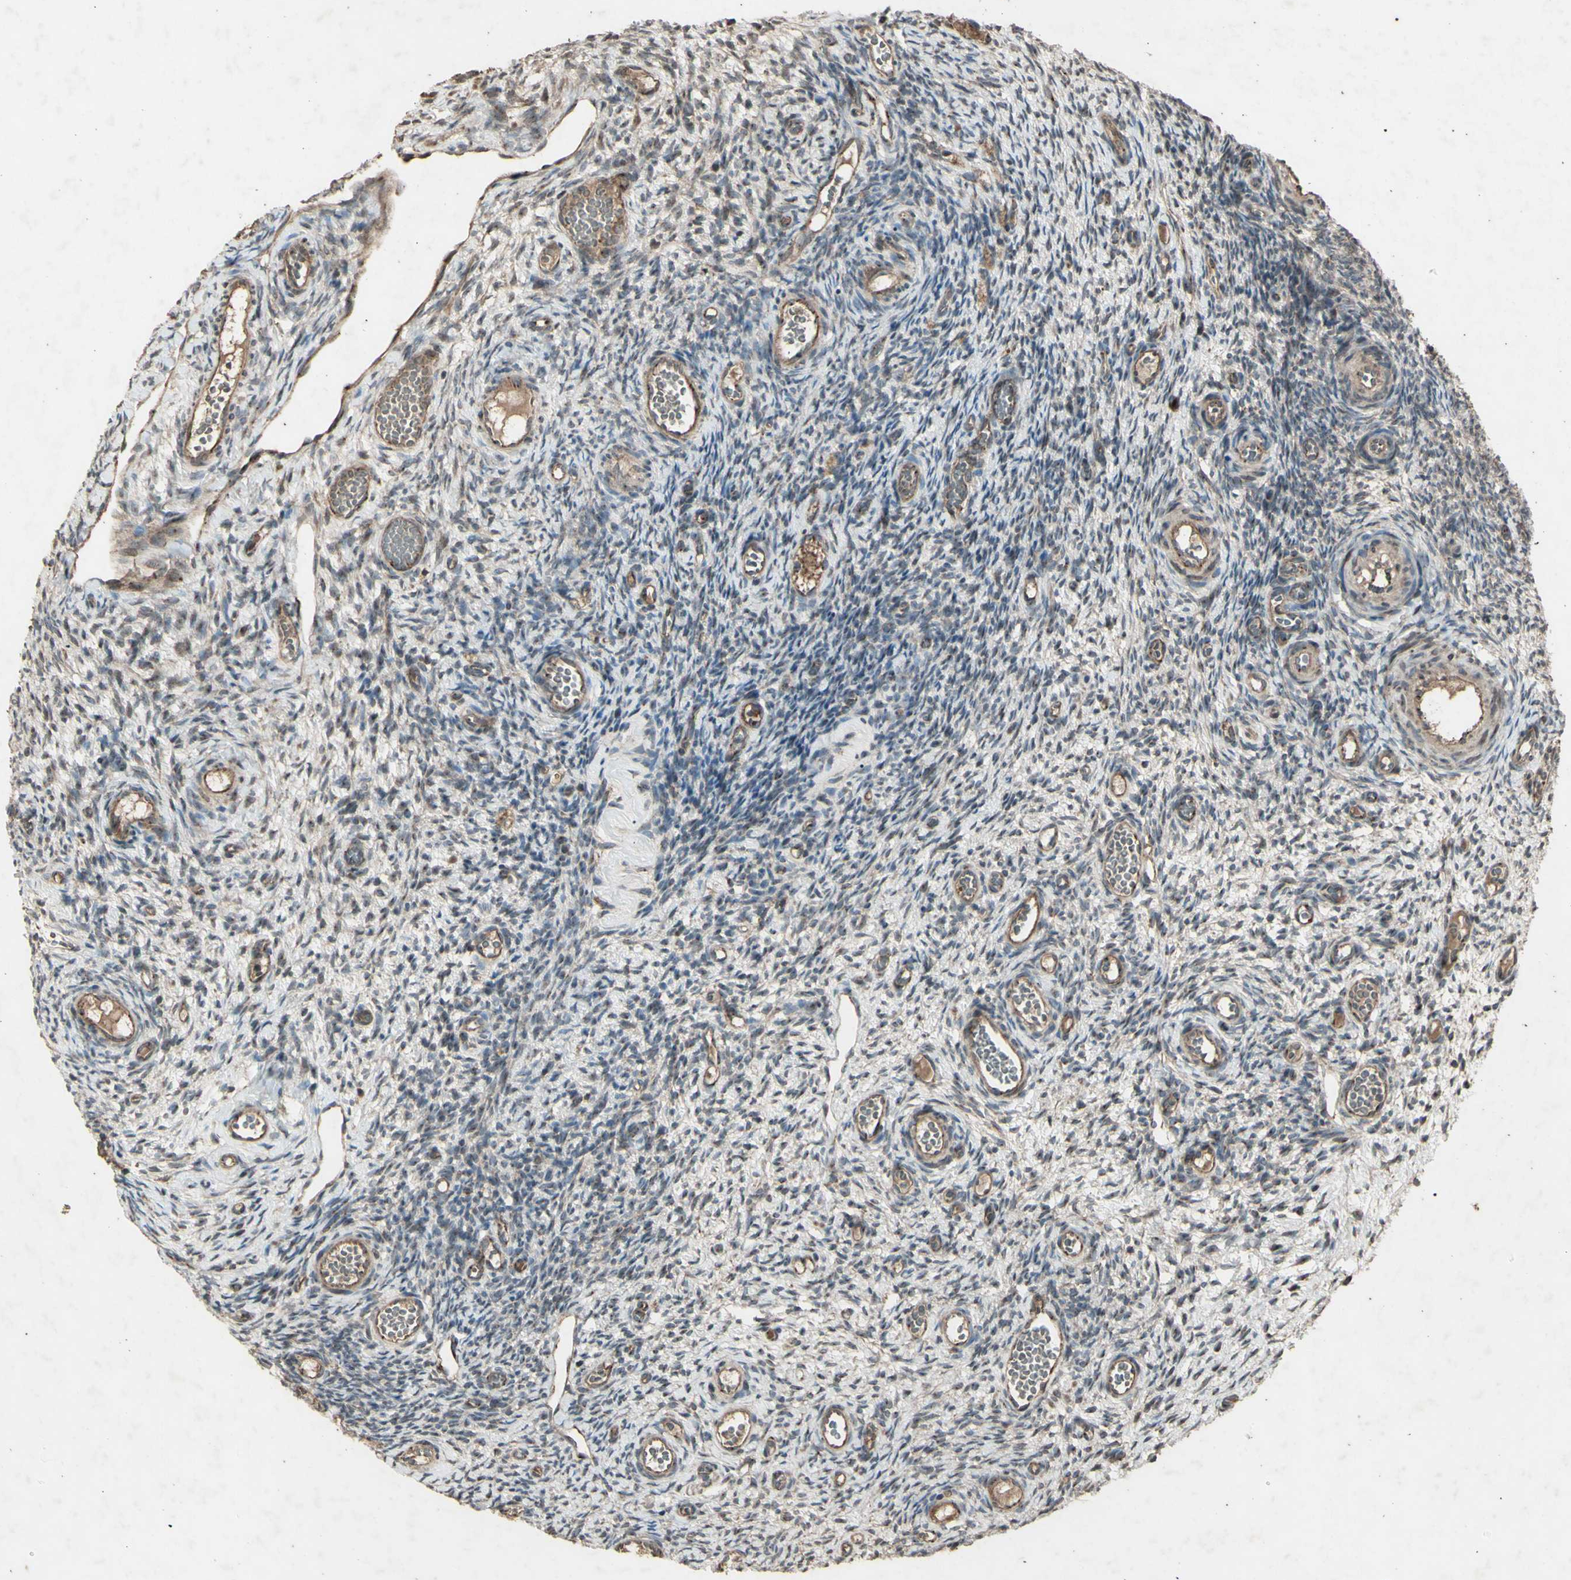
{"staining": {"intensity": "strong", "quantity": ">75%", "location": "cytoplasmic/membranous"}, "tissue": "ovary", "cell_type": "Follicle cells", "image_type": "normal", "snomed": [{"axis": "morphology", "description": "Normal tissue, NOS"}, {"axis": "topography", "description": "Ovary"}], "caption": "Protein expression analysis of unremarkable human ovary reveals strong cytoplasmic/membranous expression in about >75% of follicle cells. (DAB IHC, brown staining for protein, blue staining for nuclei).", "gene": "AP1G1", "patient": {"sex": "female", "age": 35}}